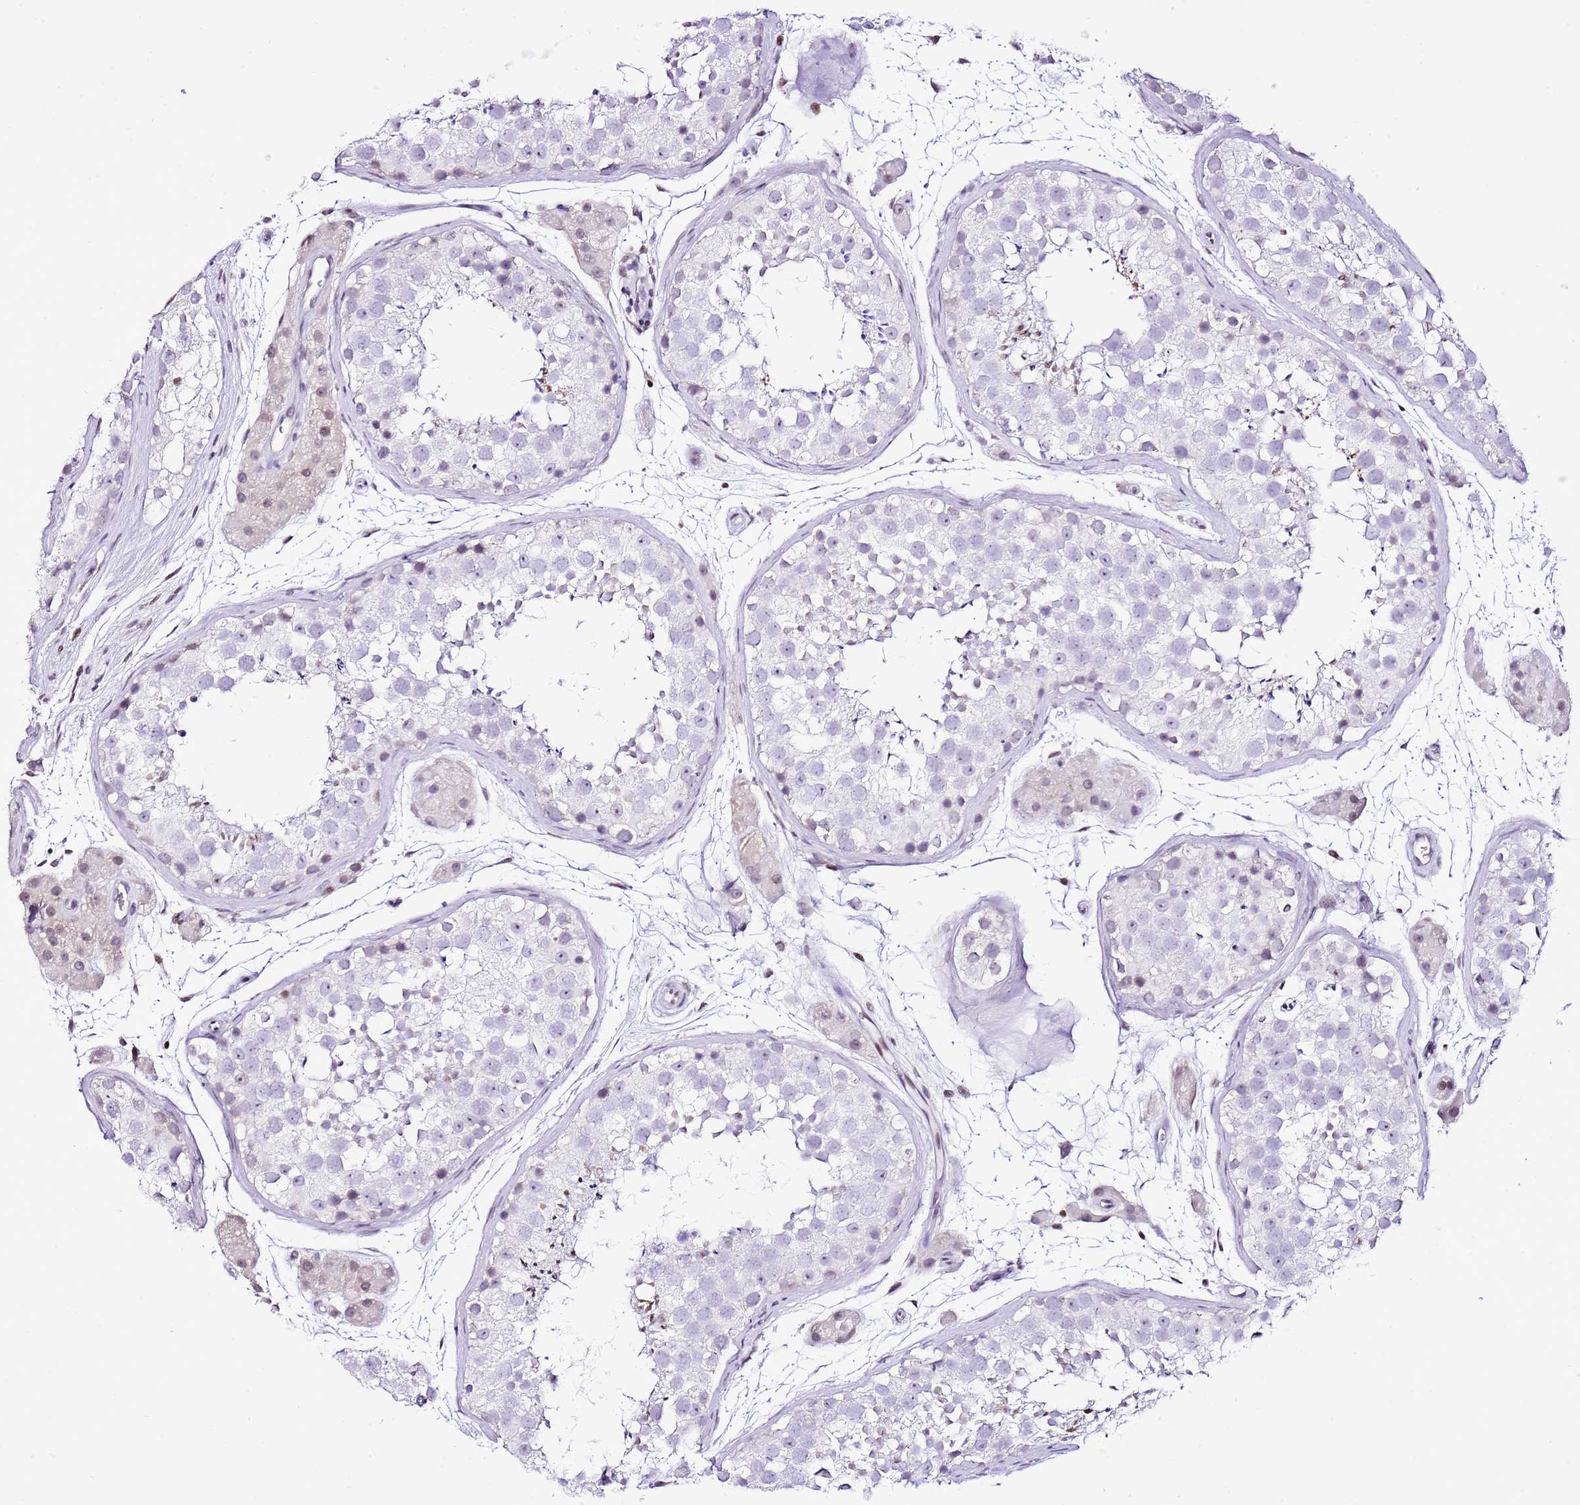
{"staining": {"intensity": "negative", "quantity": "none", "location": "none"}, "tissue": "testis", "cell_type": "Cells in seminiferous ducts", "image_type": "normal", "snomed": [{"axis": "morphology", "description": "Normal tissue, NOS"}, {"axis": "topography", "description": "Testis"}], "caption": "Immunohistochemistry photomicrograph of unremarkable testis: testis stained with DAB displays no significant protein expression in cells in seminiferous ducts. Nuclei are stained in blue.", "gene": "PRR15", "patient": {"sex": "male", "age": 41}}